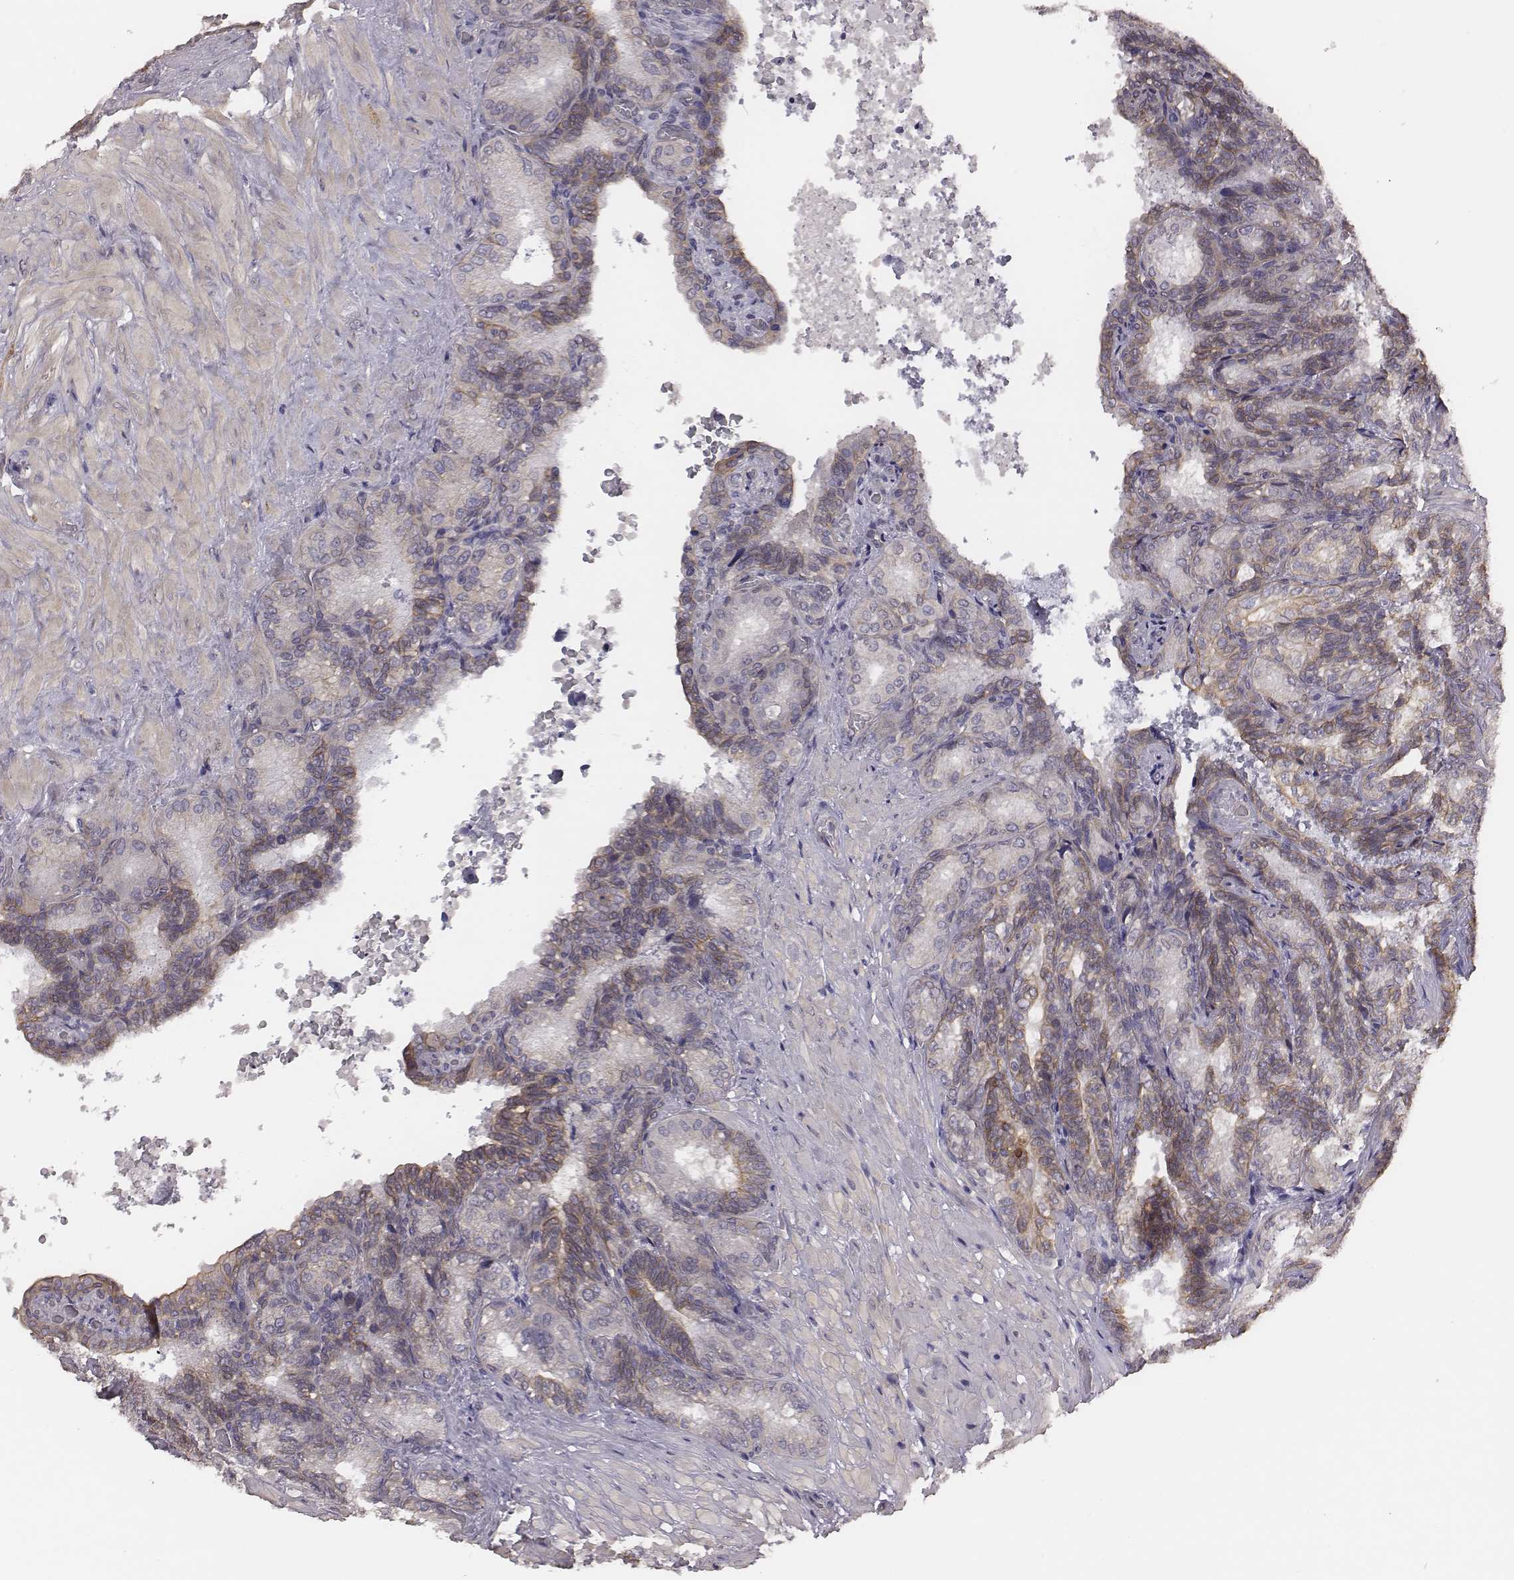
{"staining": {"intensity": "moderate", "quantity": "<25%", "location": "cytoplasmic/membranous"}, "tissue": "seminal vesicle", "cell_type": "Glandular cells", "image_type": "normal", "snomed": [{"axis": "morphology", "description": "Normal tissue, NOS"}, {"axis": "topography", "description": "Seminal veicle"}], "caption": "DAB (3,3'-diaminobenzidine) immunohistochemical staining of unremarkable human seminal vesicle displays moderate cytoplasmic/membranous protein staining in about <25% of glandular cells.", "gene": "SCARF1", "patient": {"sex": "male", "age": 68}}